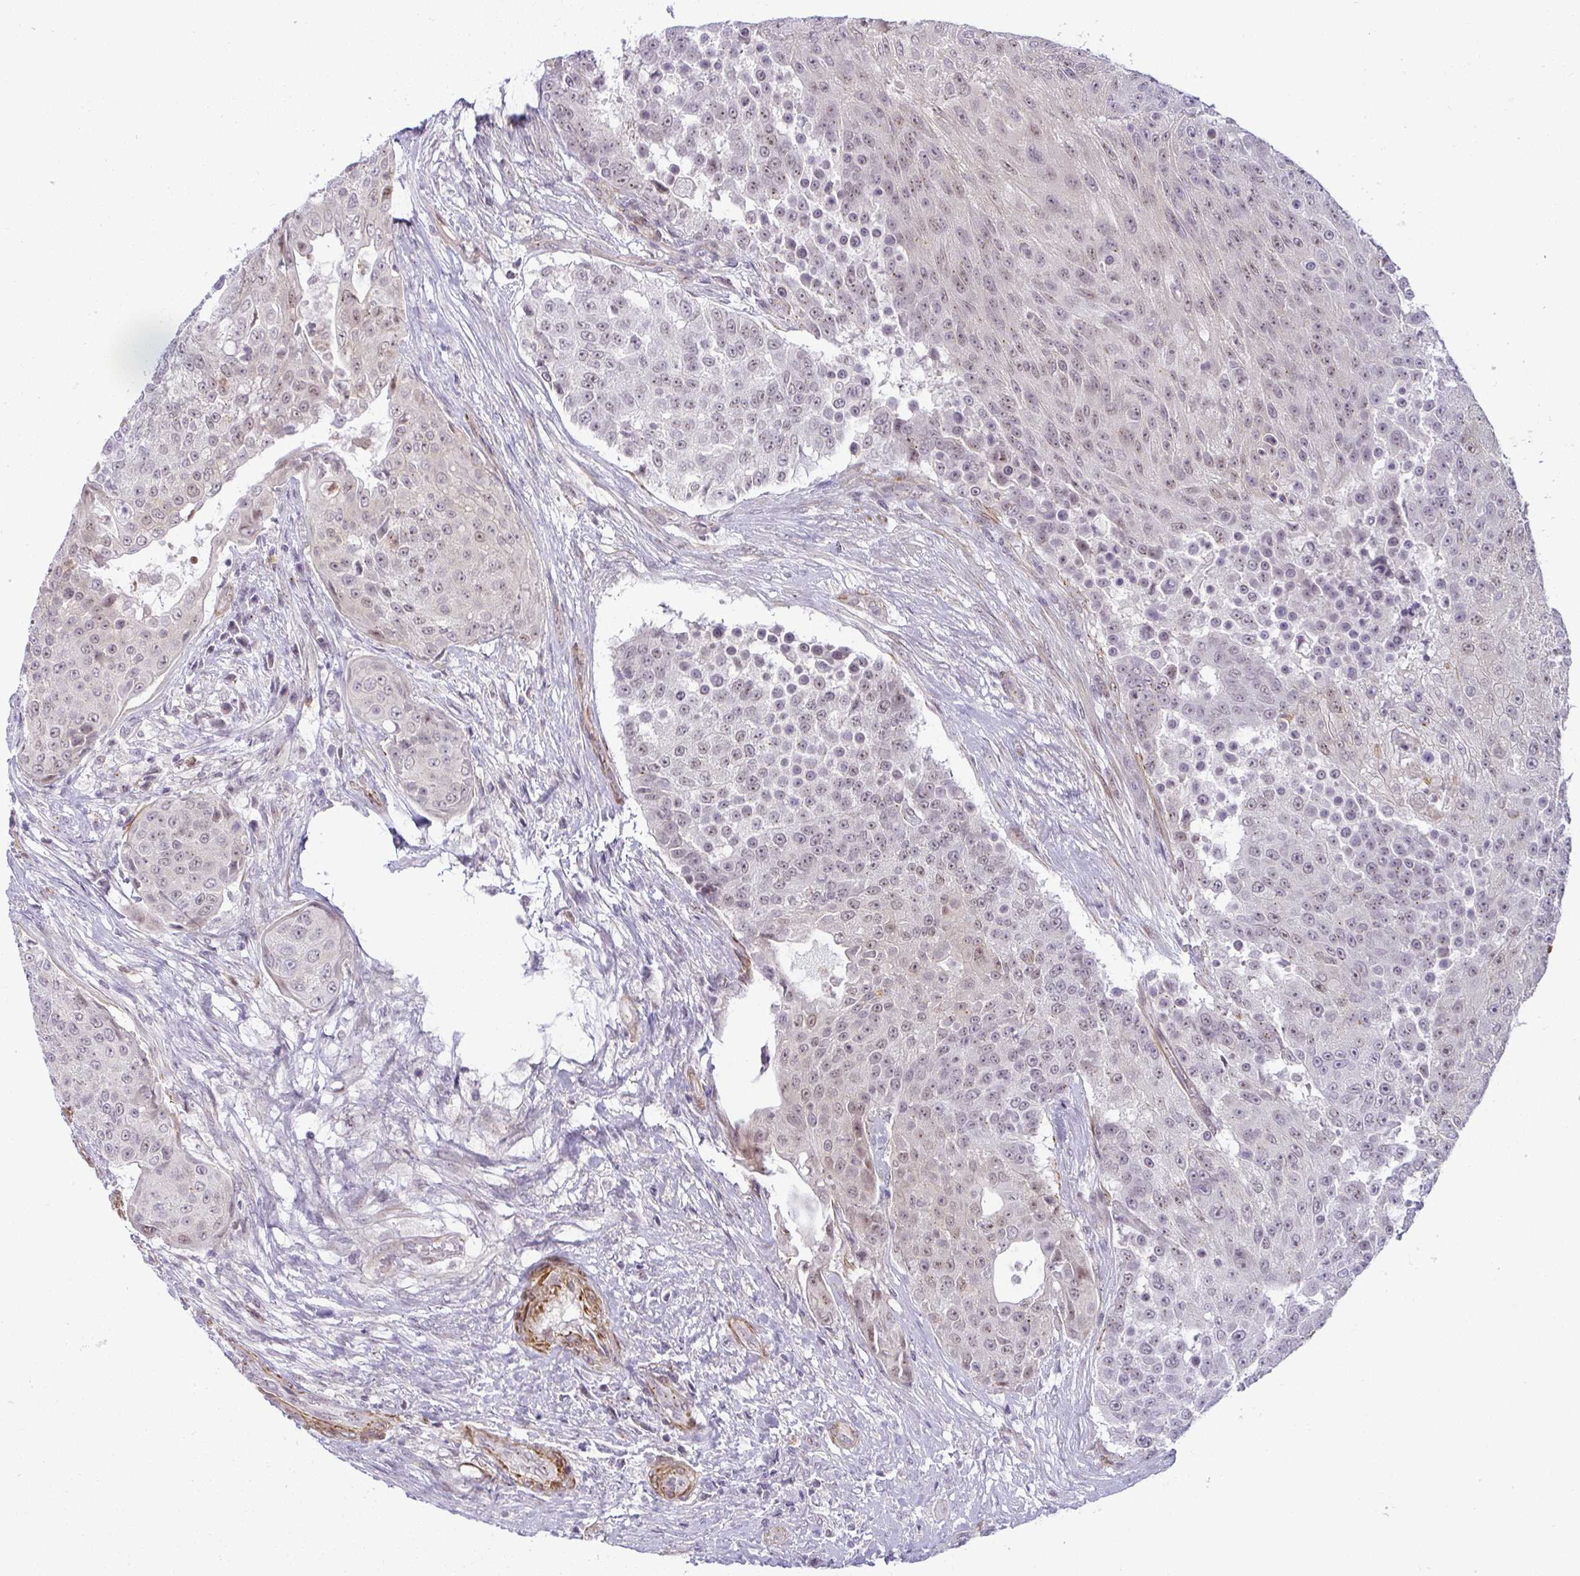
{"staining": {"intensity": "weak", "quantity": "25%-75%", "location": "nuclear"}, "tissue": "urothelial cancer", "cell_type": "Tumor cells", "image_type": "cancer", "snomed": [{"axis": "morphology", "description": "Urothelial carcinoma, High grade"}, {"axis": "topography", "description": "Urinary bladder"}], "caption": "Approximately 25%-75% of tumor cells in urothelial carcinoma (high-grade) reveal weak nuclear protein expression as visualized by brown immunohistochemical staining.", "gene": "DZIP1", "patient": {"sex": "female", "age": 63}}